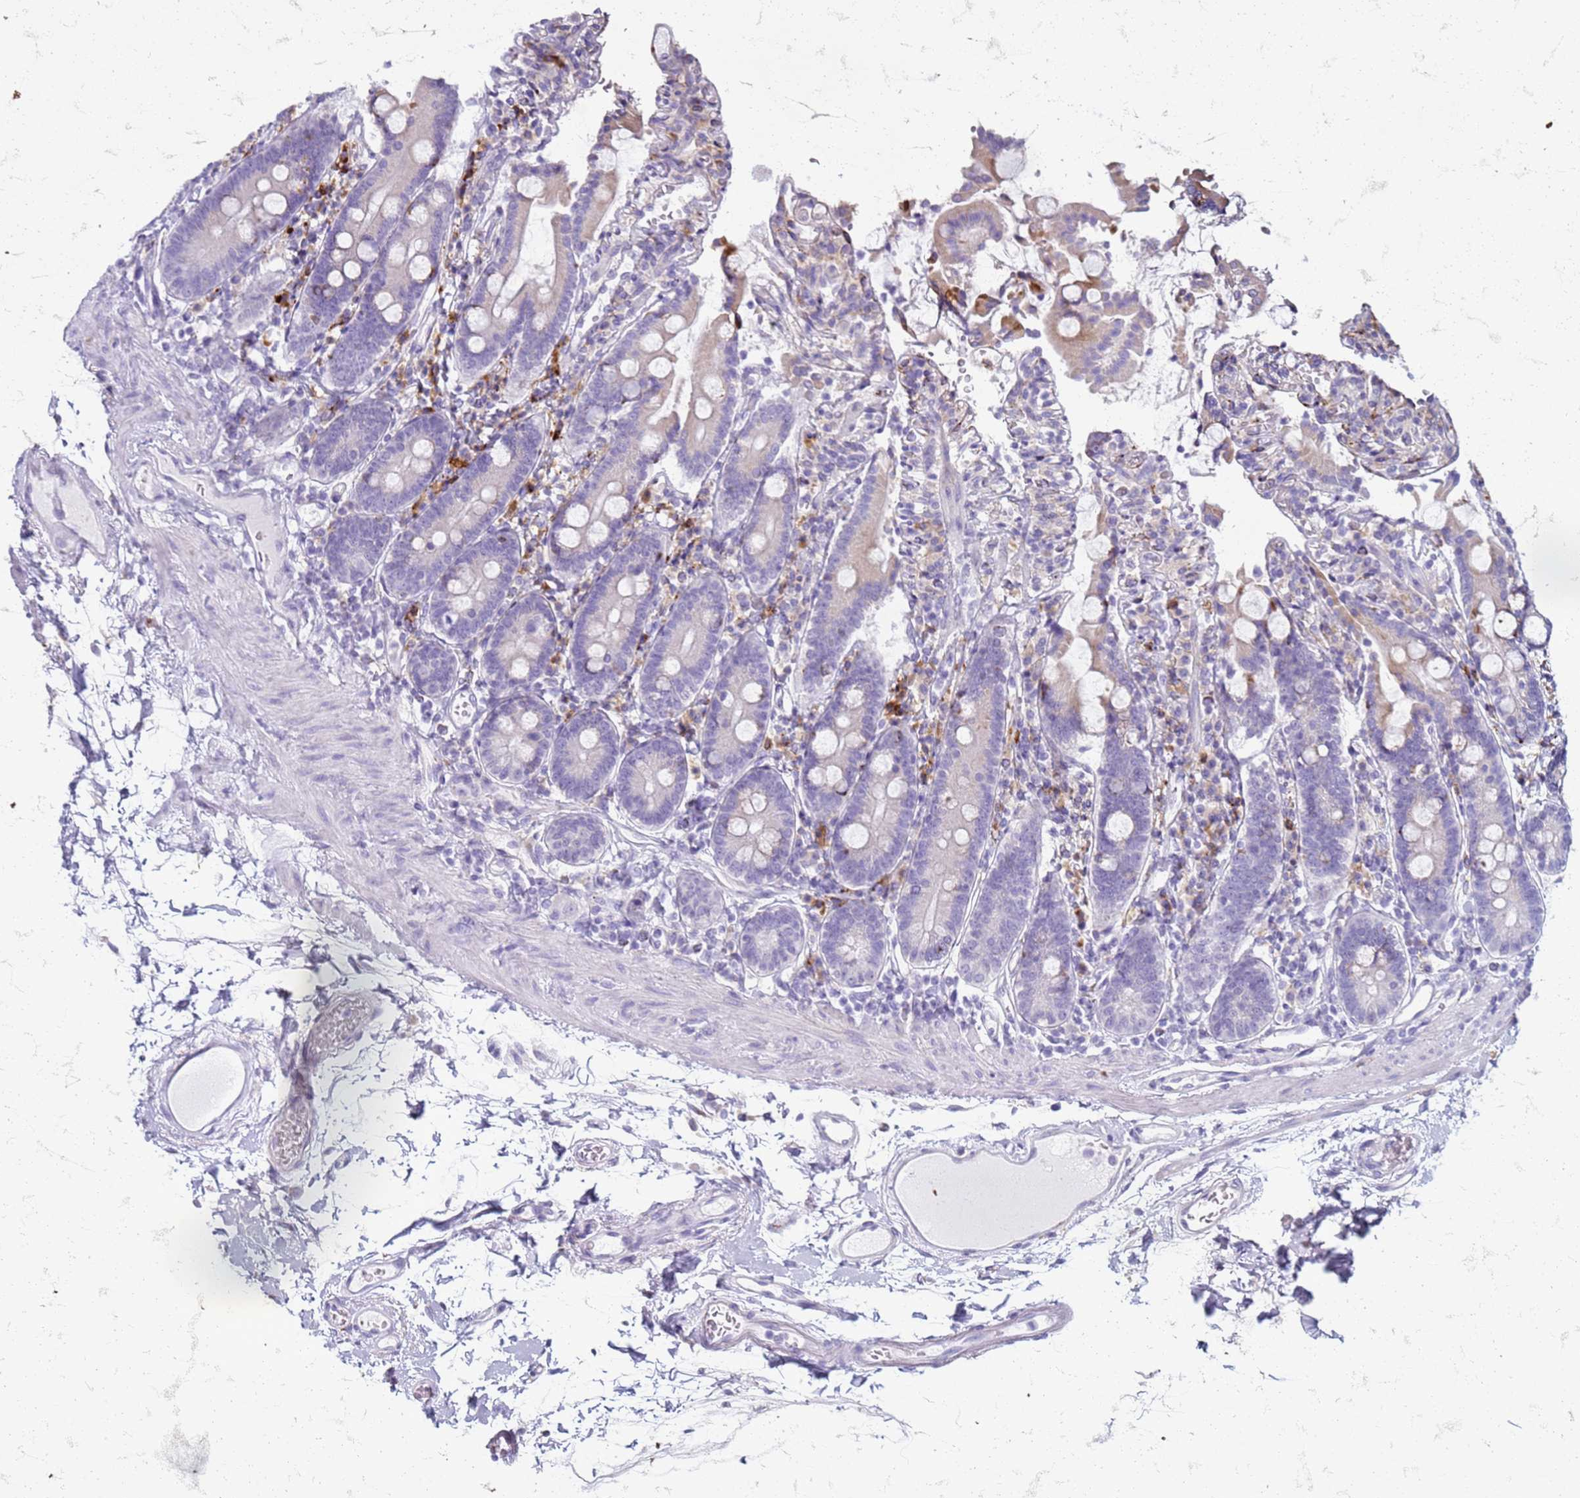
{"staining": {"intensity": "moderate", "quantity": "25%-75%", "location": "cytoplasmic/membranous"}, "tissue": "duodenum", "cell_type": "Glandular cells", "image_type": "normal", "snomed": [{"axis": "morphology", "description": "Normal tissue, NOS"}, {"axis": "topography", "description": "Duodenum"}], "caption": "Brown immunohistochemical staining in benign duodenum reveals moderate cytoplasmic/membranous positivity in approximately 25%-75% of glandular cells.", "gene": "PDK3", "patient": {"sex": "male", "age": 55}}